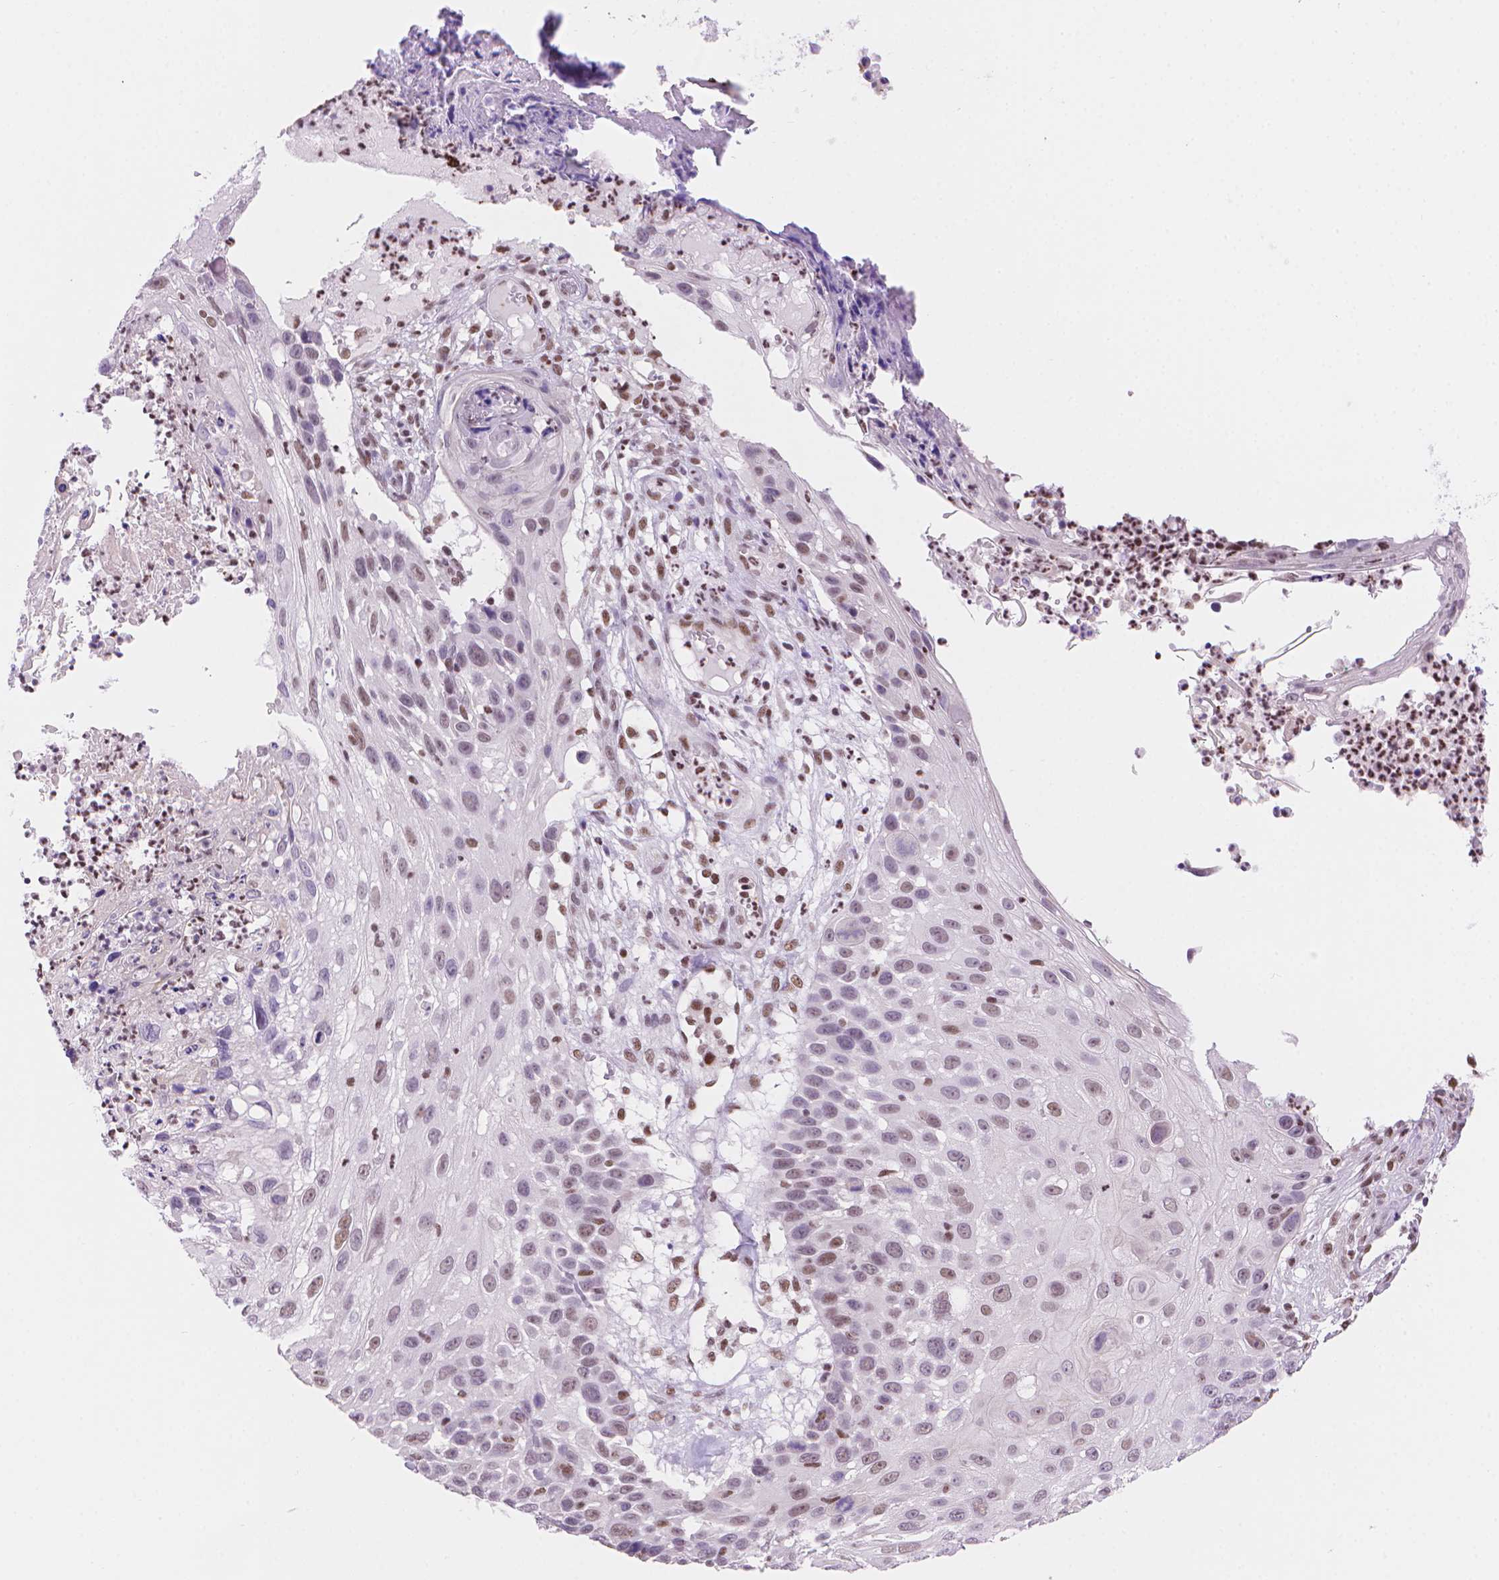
{"staining": {"intensity": "weak", "quantity": "<25%", "location": "nuclear"}, "tissue": "skin cancer", "cell_type": "Tumor cells", "image_type": "cancer", "snomed": [{"axis": "morphology", "description": "Squamous cell carcinoma, NOS"}, {"axis": "topography", "description": "Skin"}], "caption": "An immunohistochemistry (IHC) micrograph of skin squamous cell carcinoma is shown. There is no staining in tumor cells of skin squamous cell carcinoma. The staining is performed using DAB brown chromogen with nuclei counter-stained in using hematoxylin.", "gene": "UBN1", "patient": {"sex": "male", "age": 92}}